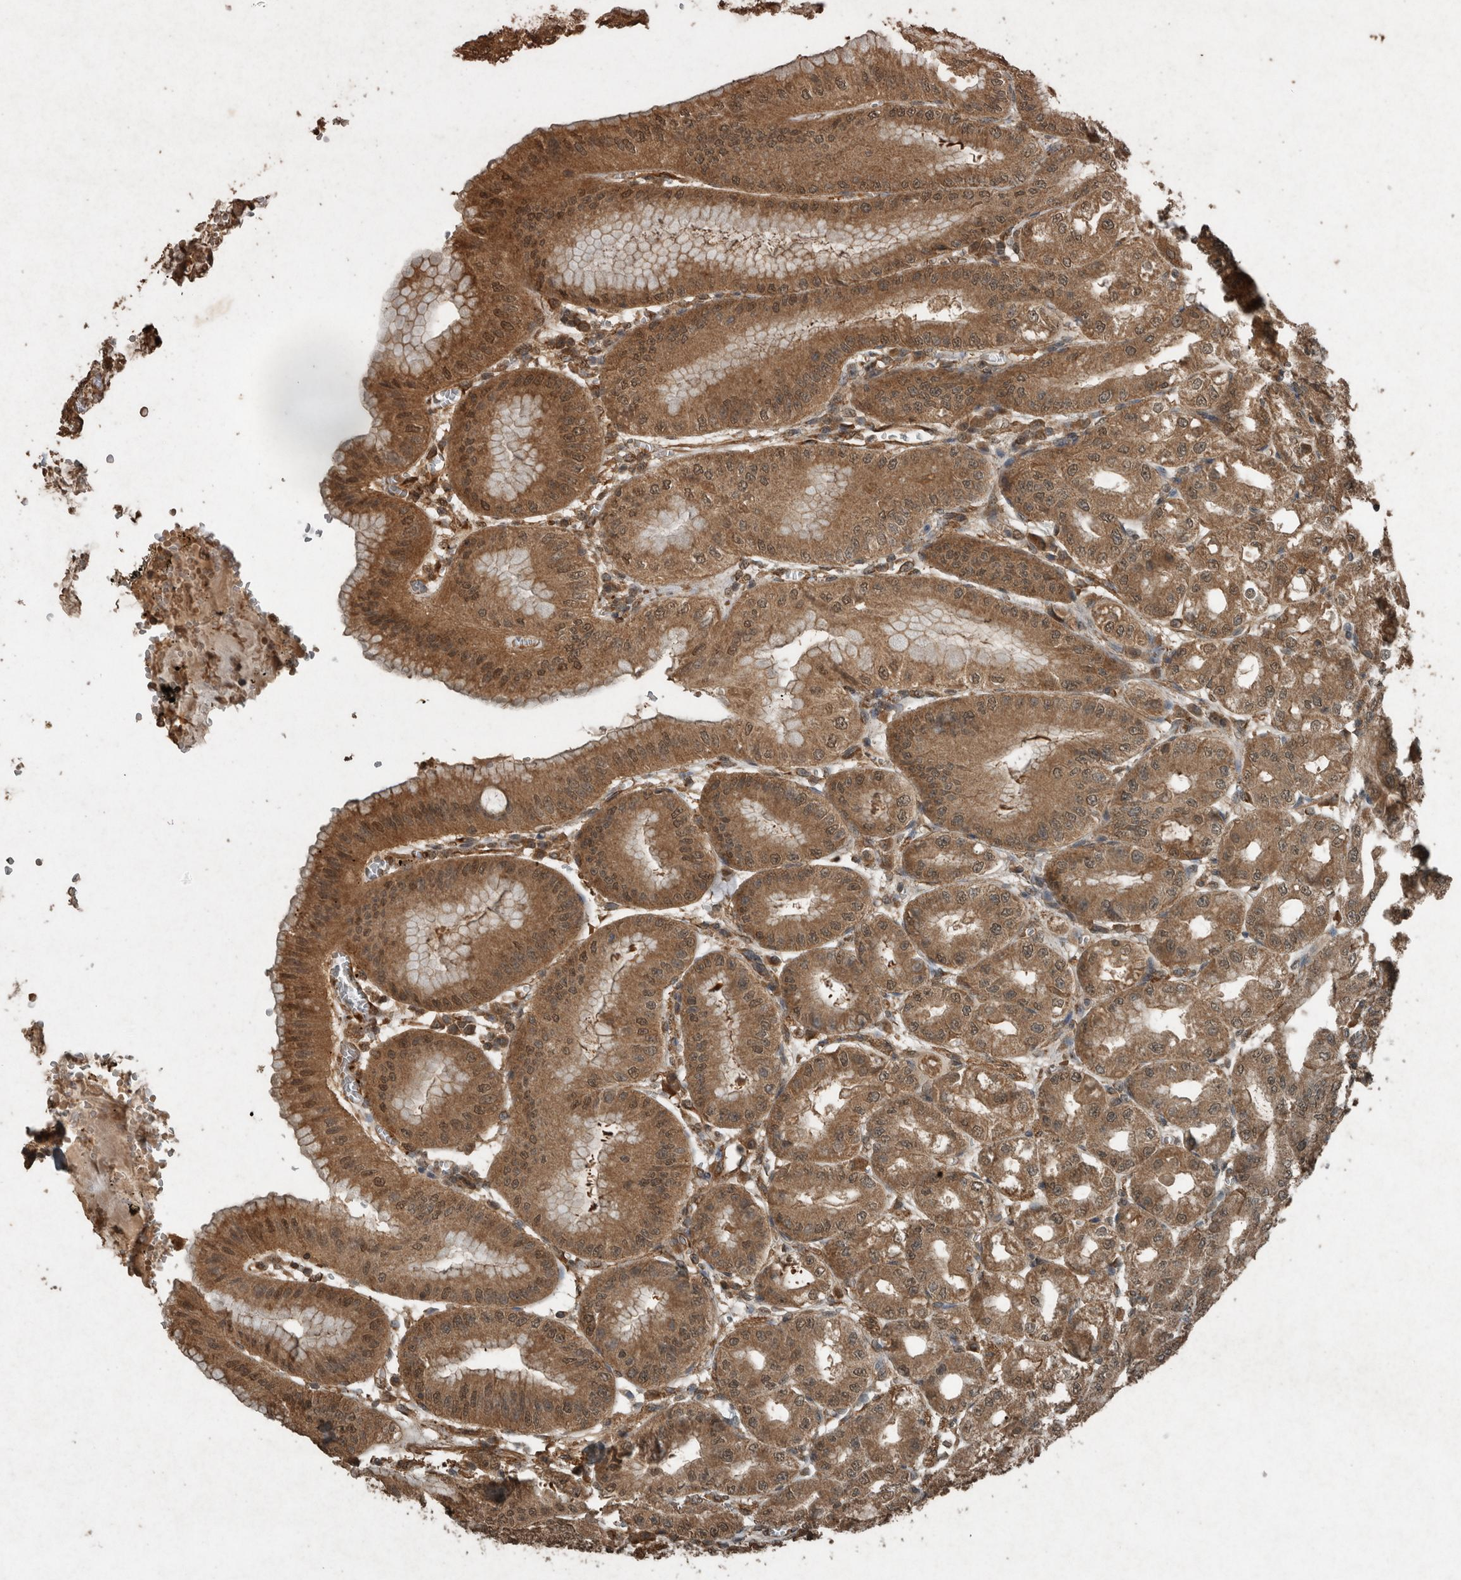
{"staining": {"intensity": "moderate", "quantity": ">75%", "location": "cytoplasmic/membranous,nuclear"}, "tissue": "stomach", "cell_type": "Glandular cells", "image_type": "normal", "snomed": [{"axis": "morphology", "description": "Normal tissue, NOS"}, {"axis": "topography", "description": "Stomach, lower"}], "caption": "High-magnification brightfield microscopy of benign stomach stained with DAB (3,3'-diaminobenzidine) (brown) and counterstained with hematoxylin (blue). glandular cells exhibit moderate cytoplasmic/membranous,nuclear expression is seen in approximately>75% of cells.", "gene": "ARHGEF12", "patient": {"sex": "male", "age": 71}}